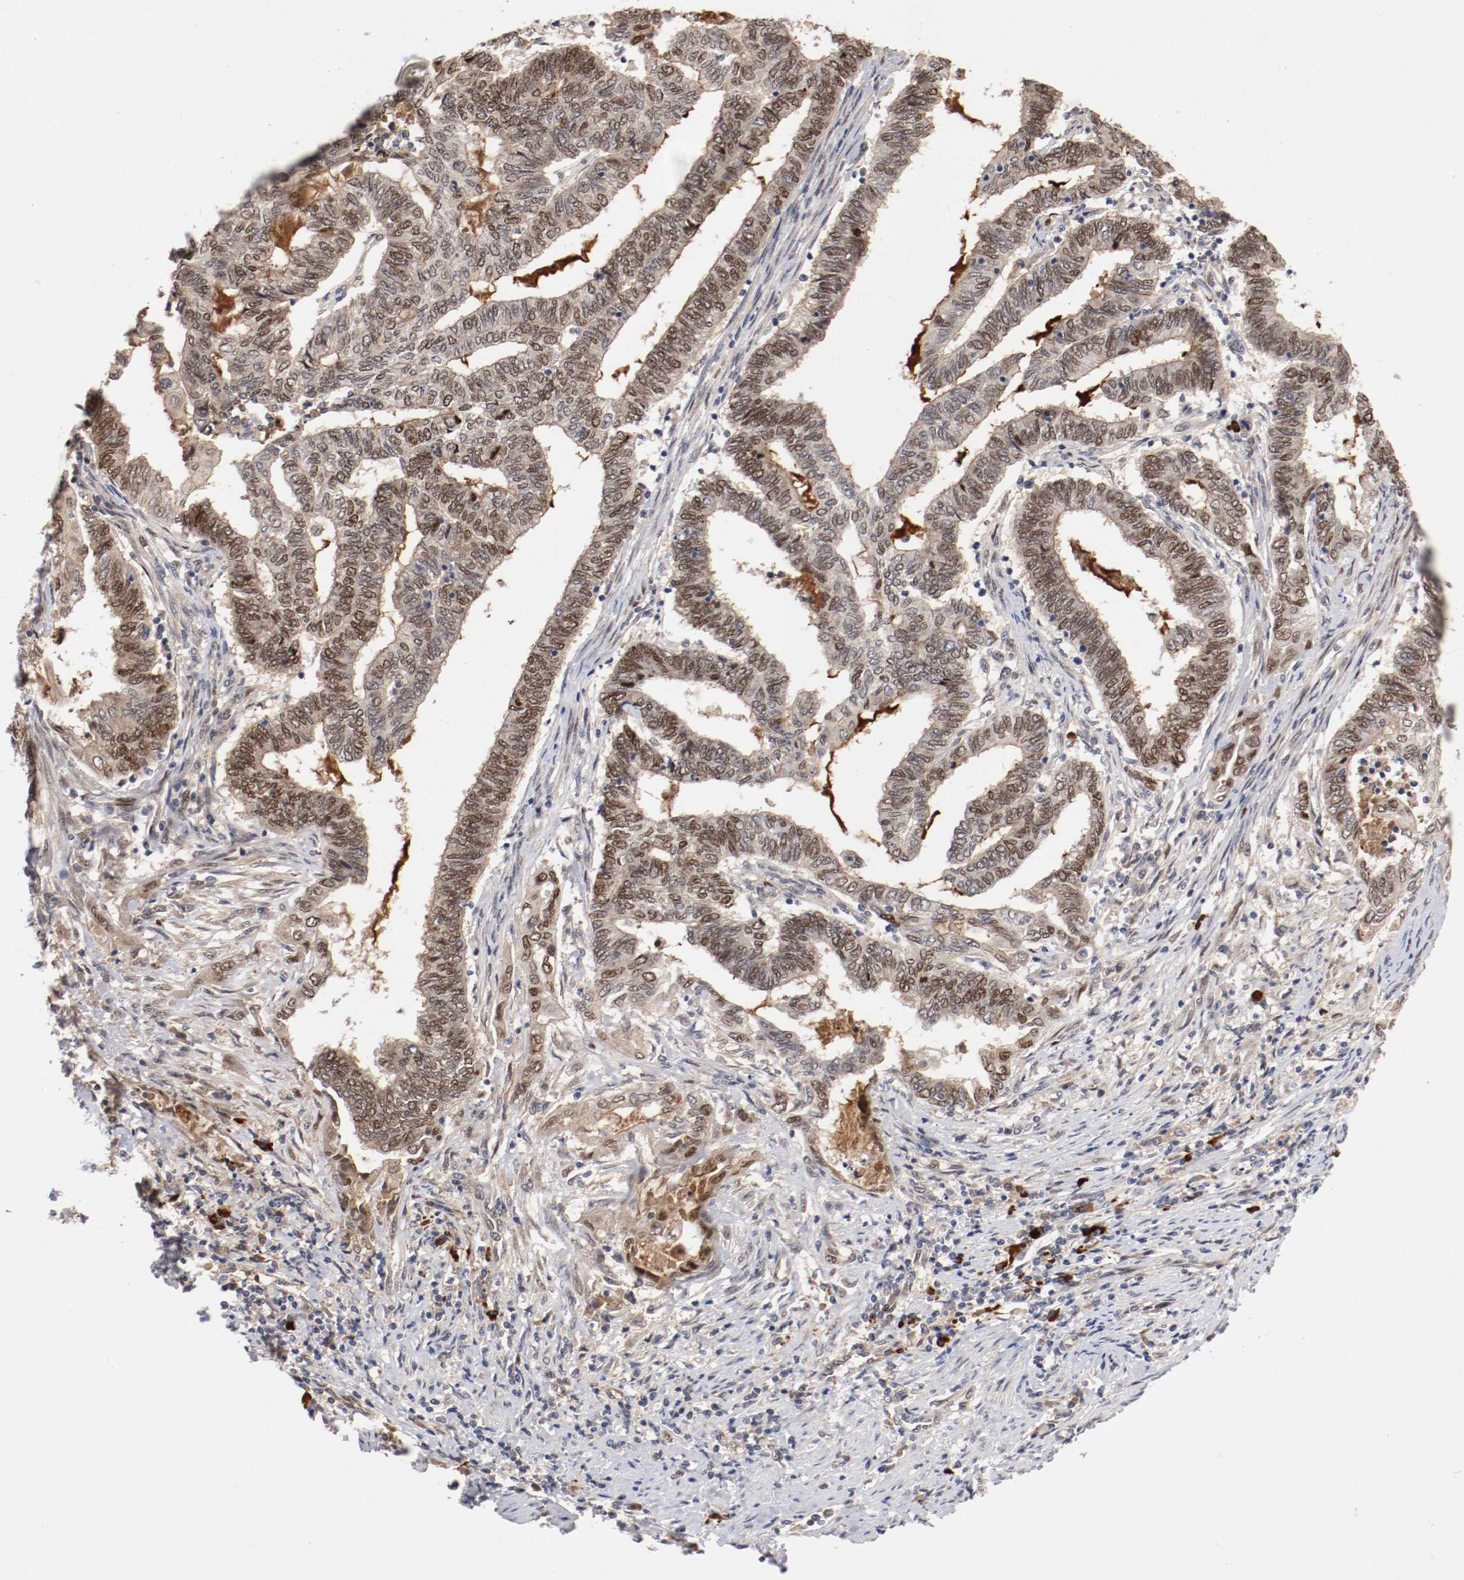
{"staining": {"intensity": "weak", "quantity": ">75%", "location": "nuclear"}, "tissue": "endometrial cancer", "cell_type": "Tumor cells", "image_type": "cancer", "snomed": [{"axis": "morphology", "description": "Adenocarcinoma, NOS"}, {"axis": "topography", "description": "Uterus"}, {"axis": "topography", "description": "Endometrium"}], "caption": "Weak nuclear protein positivity is seen in approximately >75% of tumor cells in adenocarcinoma (endometrial).", "gene": "DNMT3B", "patient": {"sex": "female", "age": 70}}